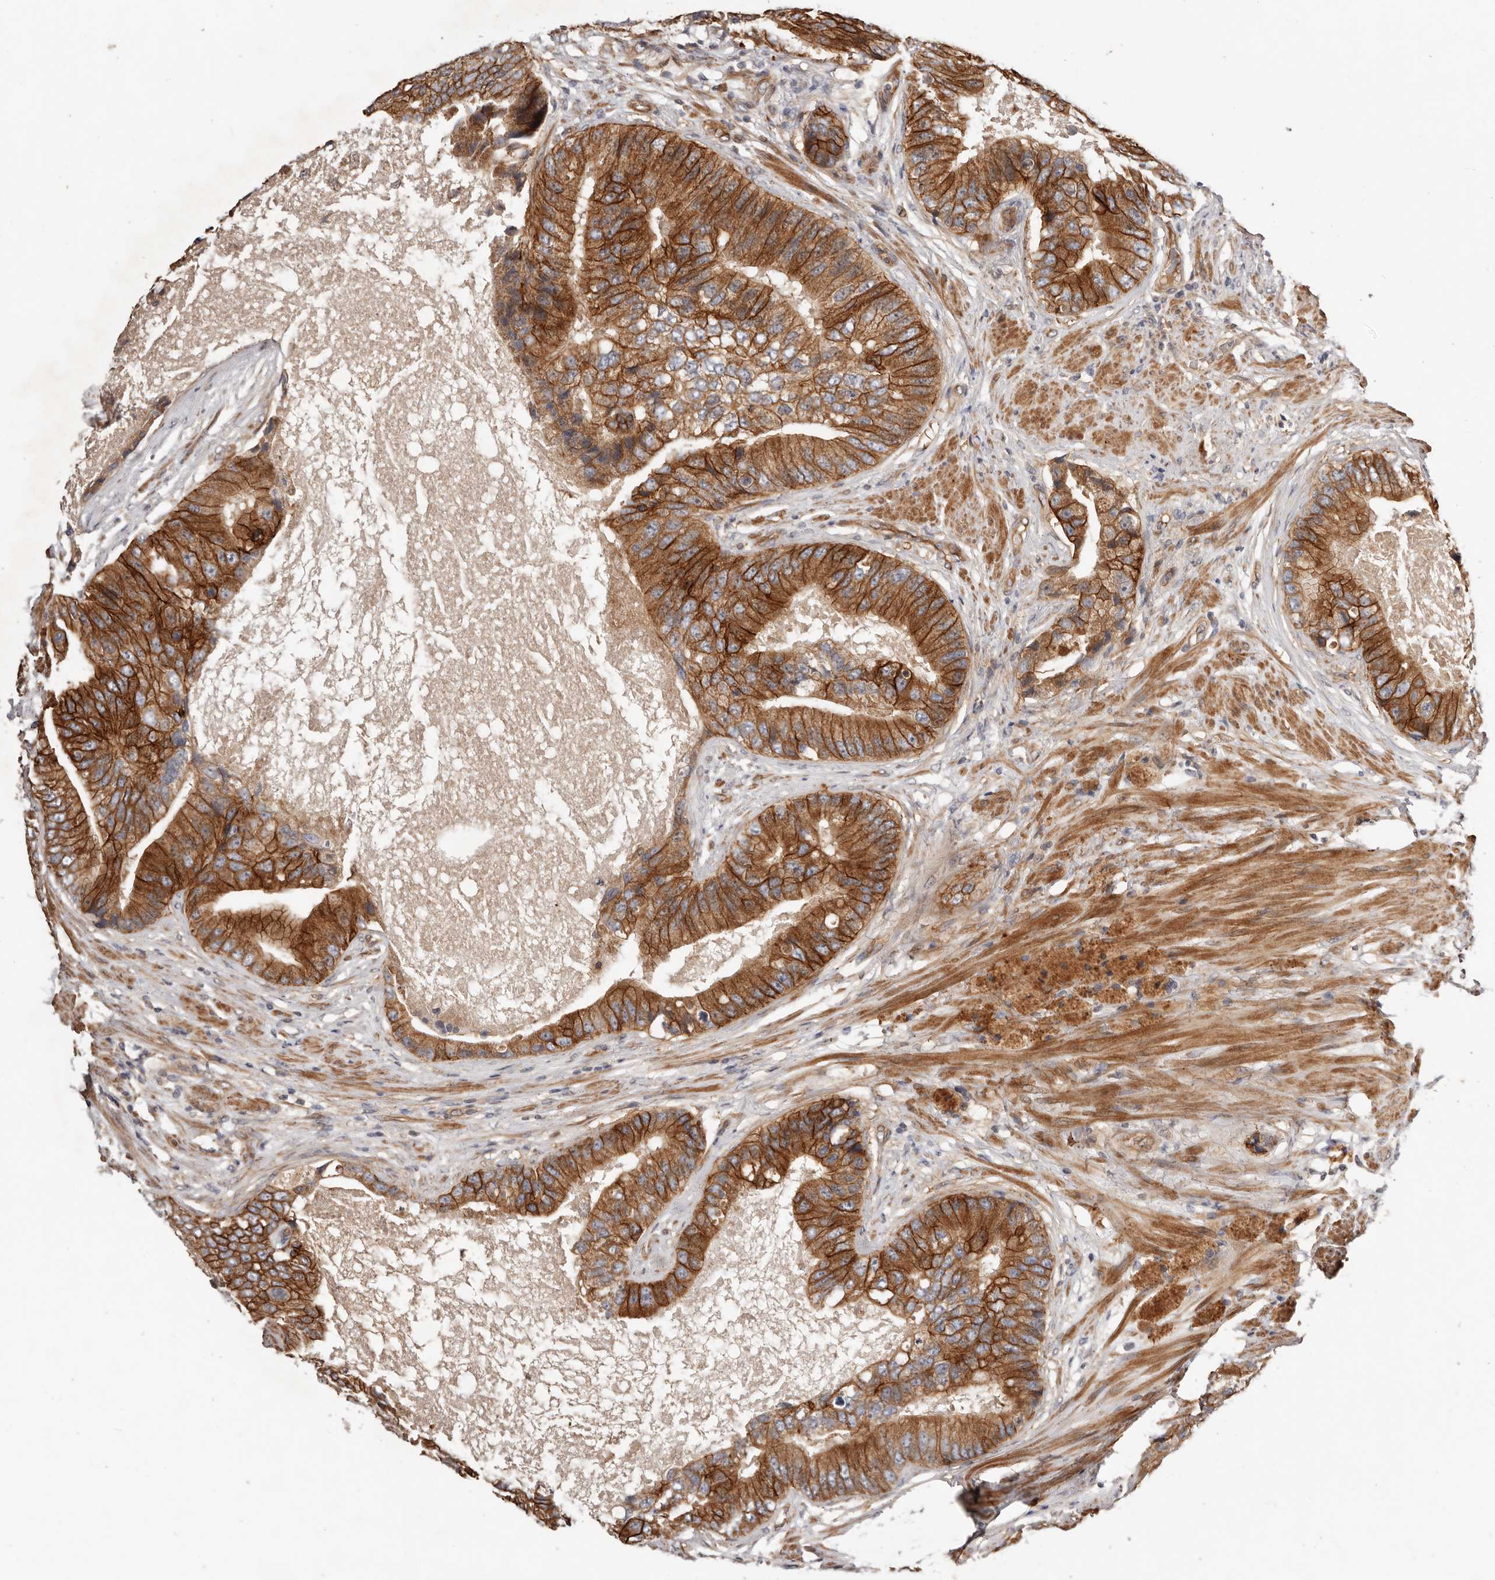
{"staining": {"intensity": "strong", "quantity": ">75%", "location": "cytoplasmic/membranous"}, "tissue": "prostate cancer", "cell_type": "Tumor cells", "image_type": "cancer", "snomed": [{"axis": "morphology", "description": "Adenocarcinoma, High grade"}, {"axis": "topography", "description": "Prostate"}], "caption": "IHC (DAB) staining of prostate cancer (high-grade adenocarcinoma) exhibits strong cytoplasmic/membranous protein positivity in about >75% of tumor cells.", "gene": "MACF1", "patient": {"sex": "male", "age": 70}}